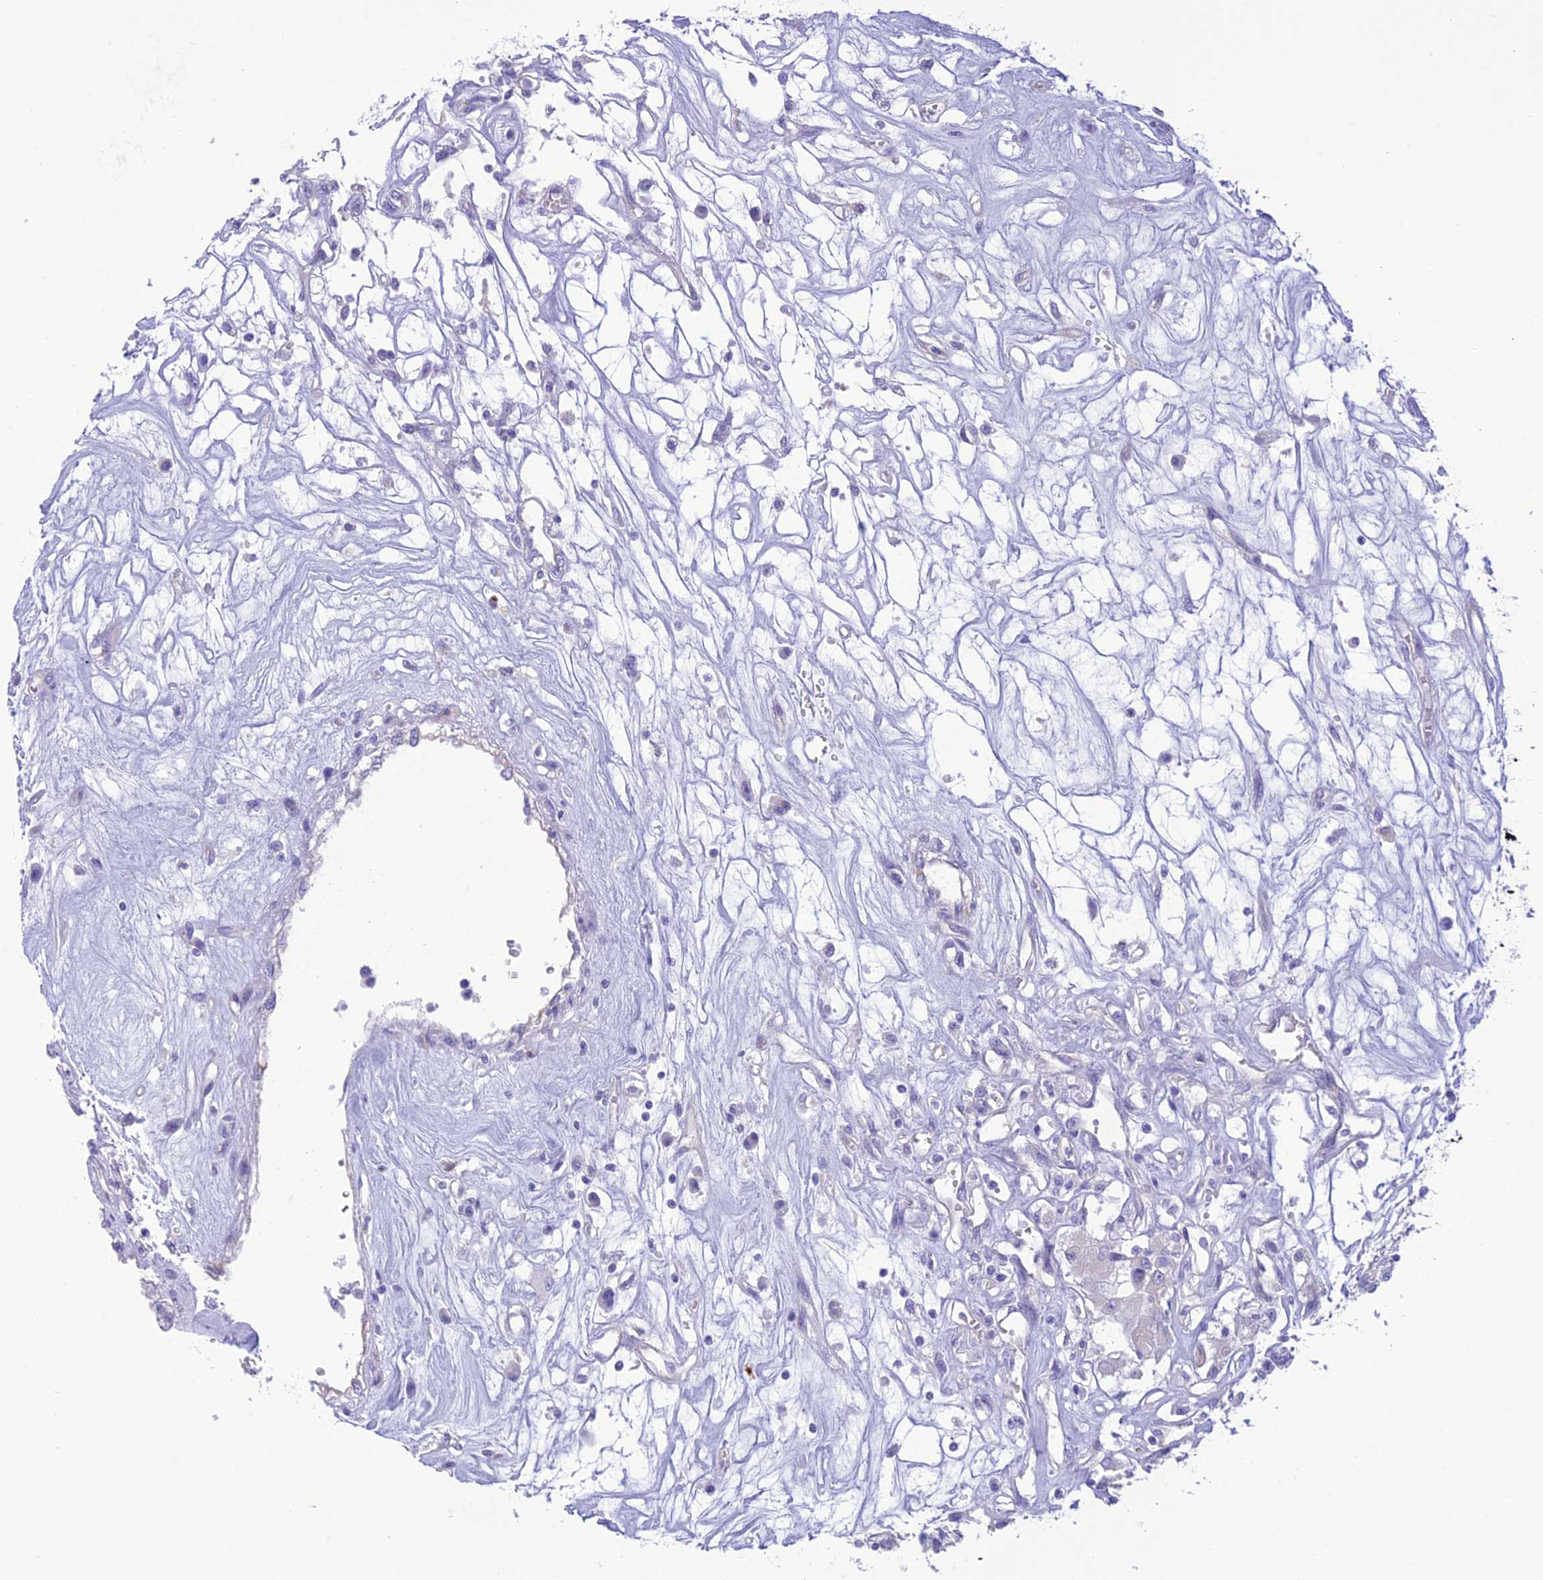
{"staining": {"intensity": "negative", "quantity": "none", "location": "none"}, "tissue": "renal cancer", "cell_type": "Tumor cells", "image_type": "cancer", "snomed": [{"axis": "morphology", "description": "Adenocarcinoma, NOS"}, {"axis": "topography", "description": "Kidney"}], "caption": "The photomicrograph exhibits no staining of tumor cells in renal cancer (adenocarcinoma).", "gene": "DHDH", "patient": {"sex": "female", "age": 59}}